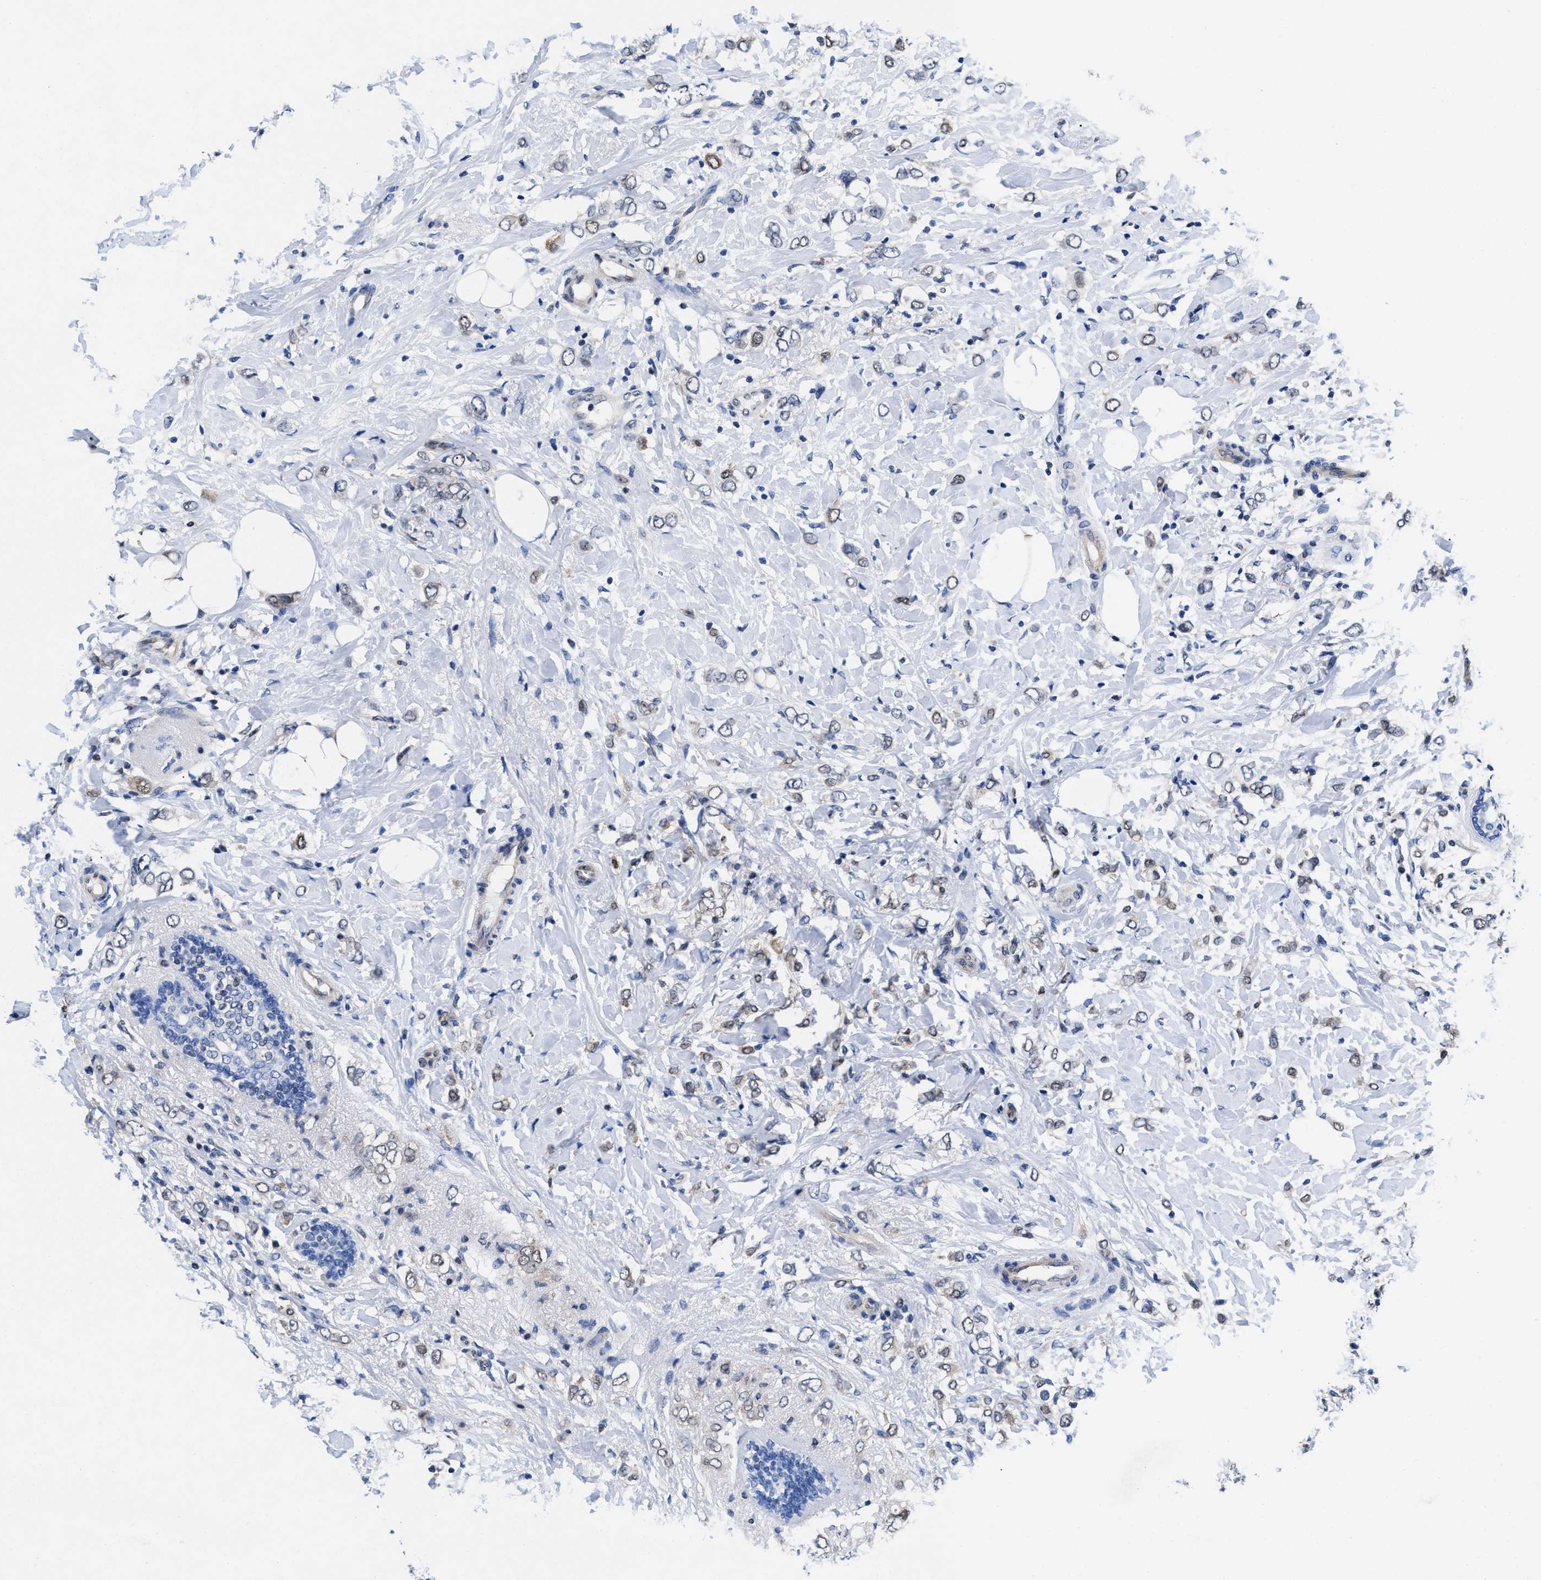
{"staining": {"intensity": "weak", "quantity": "<25%", "location": "cytoplasmic/membranous"}, "tissue": "breast cancer", "cell_type": "Tumor cells", "image_type": "cancer", "snomed": [{"axis": "morphology", "description": "Normal tissue, NOS"}, {"axis": "morphology", "description": "Lobular carcinoma"}, {"axis": "topography", "description": "Breast"}], "caption": "There is no significant expression in tumor cells of breast cancer (lobular carcinoma). Brightfield microscopy of IHC stained with DAB (3,3'-diaminobenzidine) (brown) and hematoxylin (blue), captured at high magnification.", "gene": "ACLY", "patient": {"sex": "female", "age": 47}}